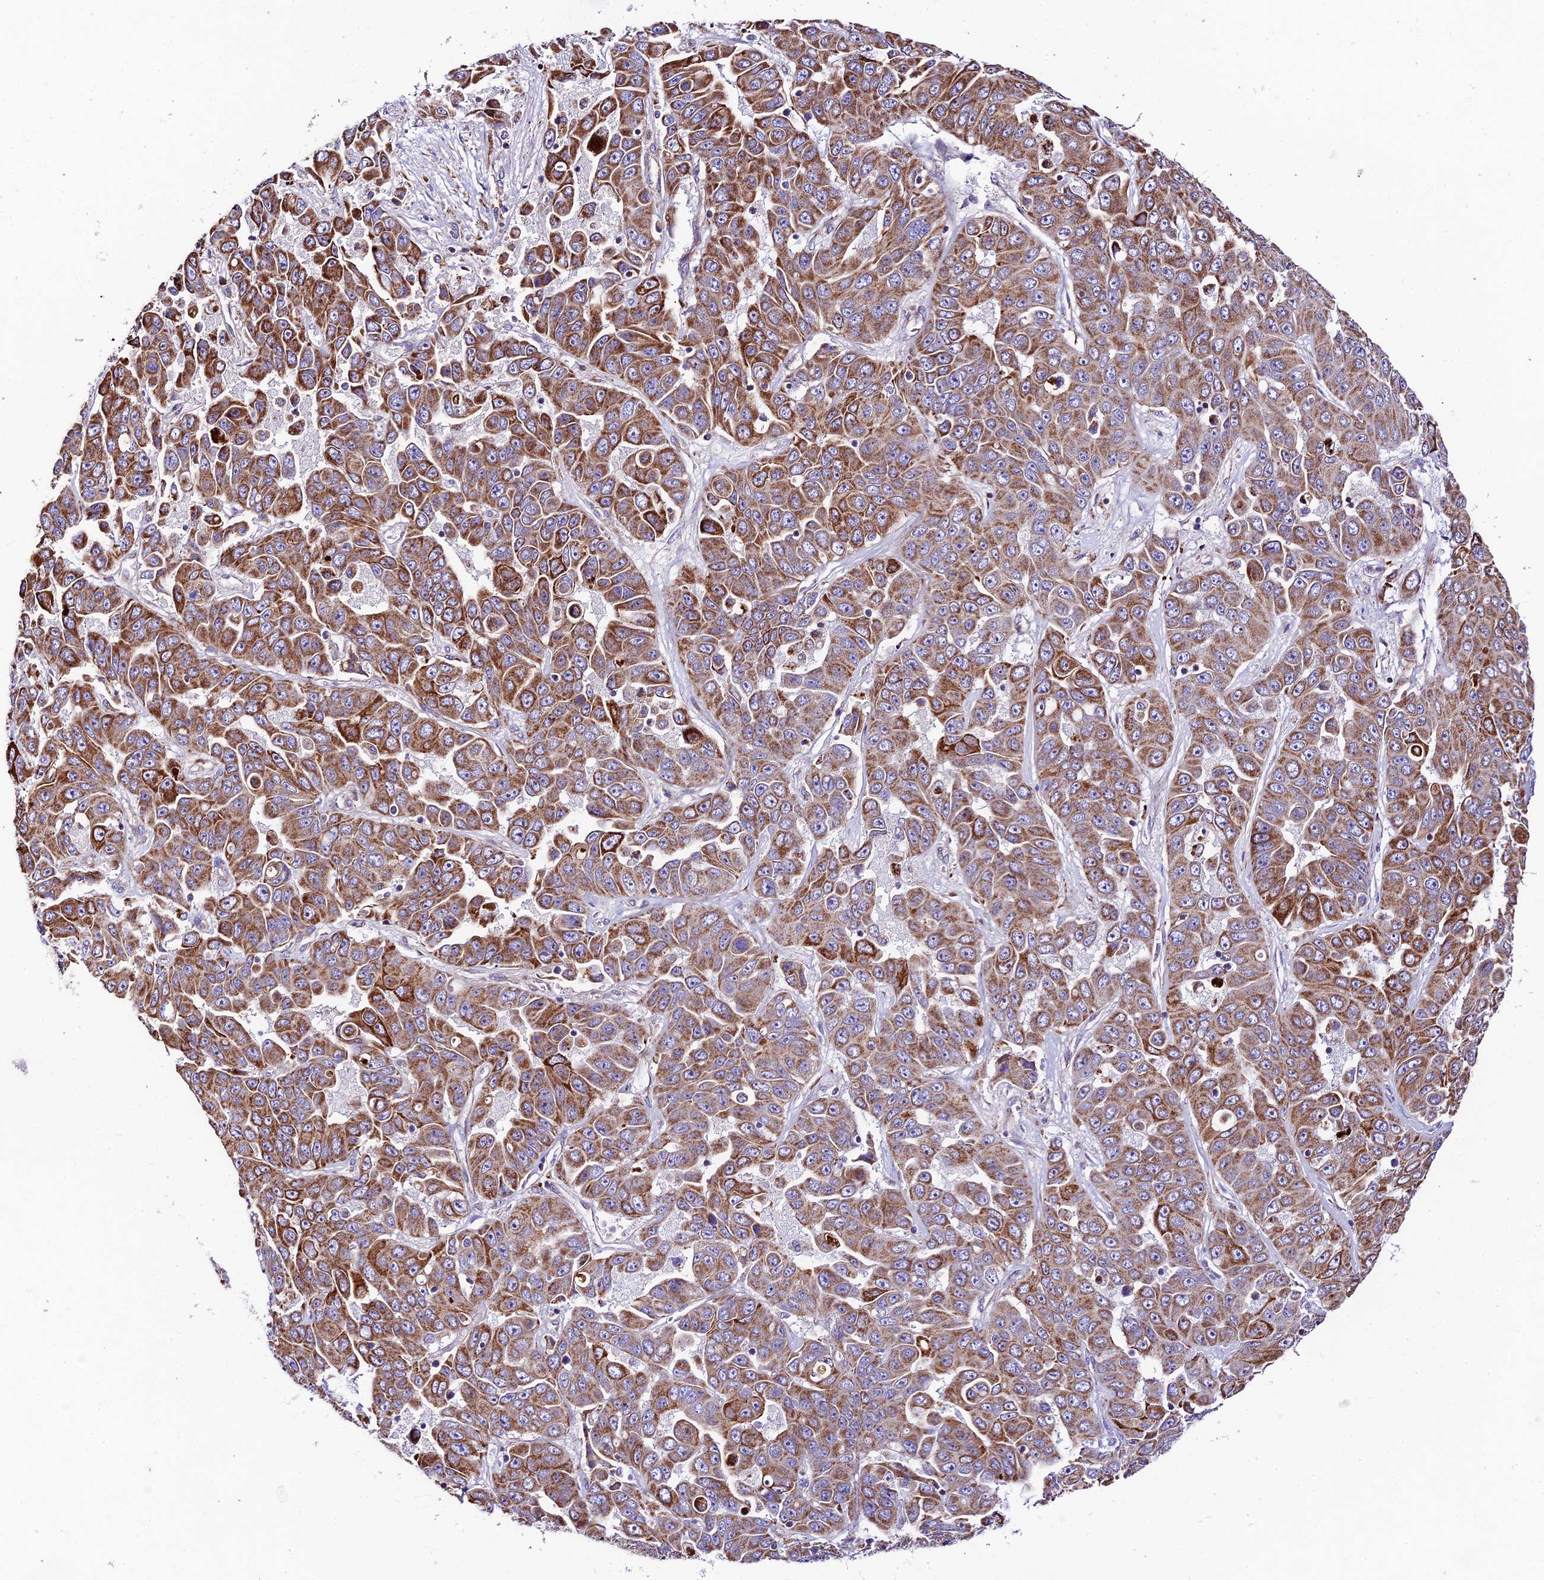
{"staining": {"intensity": "moderate", "quantity": ">75%", "location": "cytoplasmic/membranous"}, "tissue": "liver cancer", "cell_type": "Tumor cells", "image_type": "cancer", "snomed": [{"axis": "morphology", "description": "Cholangiocarcinoma"}, {"axis": "topography", "description": "Liver"}], "caption": "Approximately >75% of tumor cells in human liver cancer reveal moderate cytoplasmic/membranous protein staining as visualized by brown immunohistochemical staining.", "gene": "VPS13C", "patient": {"sex": "female", "age": 52}}